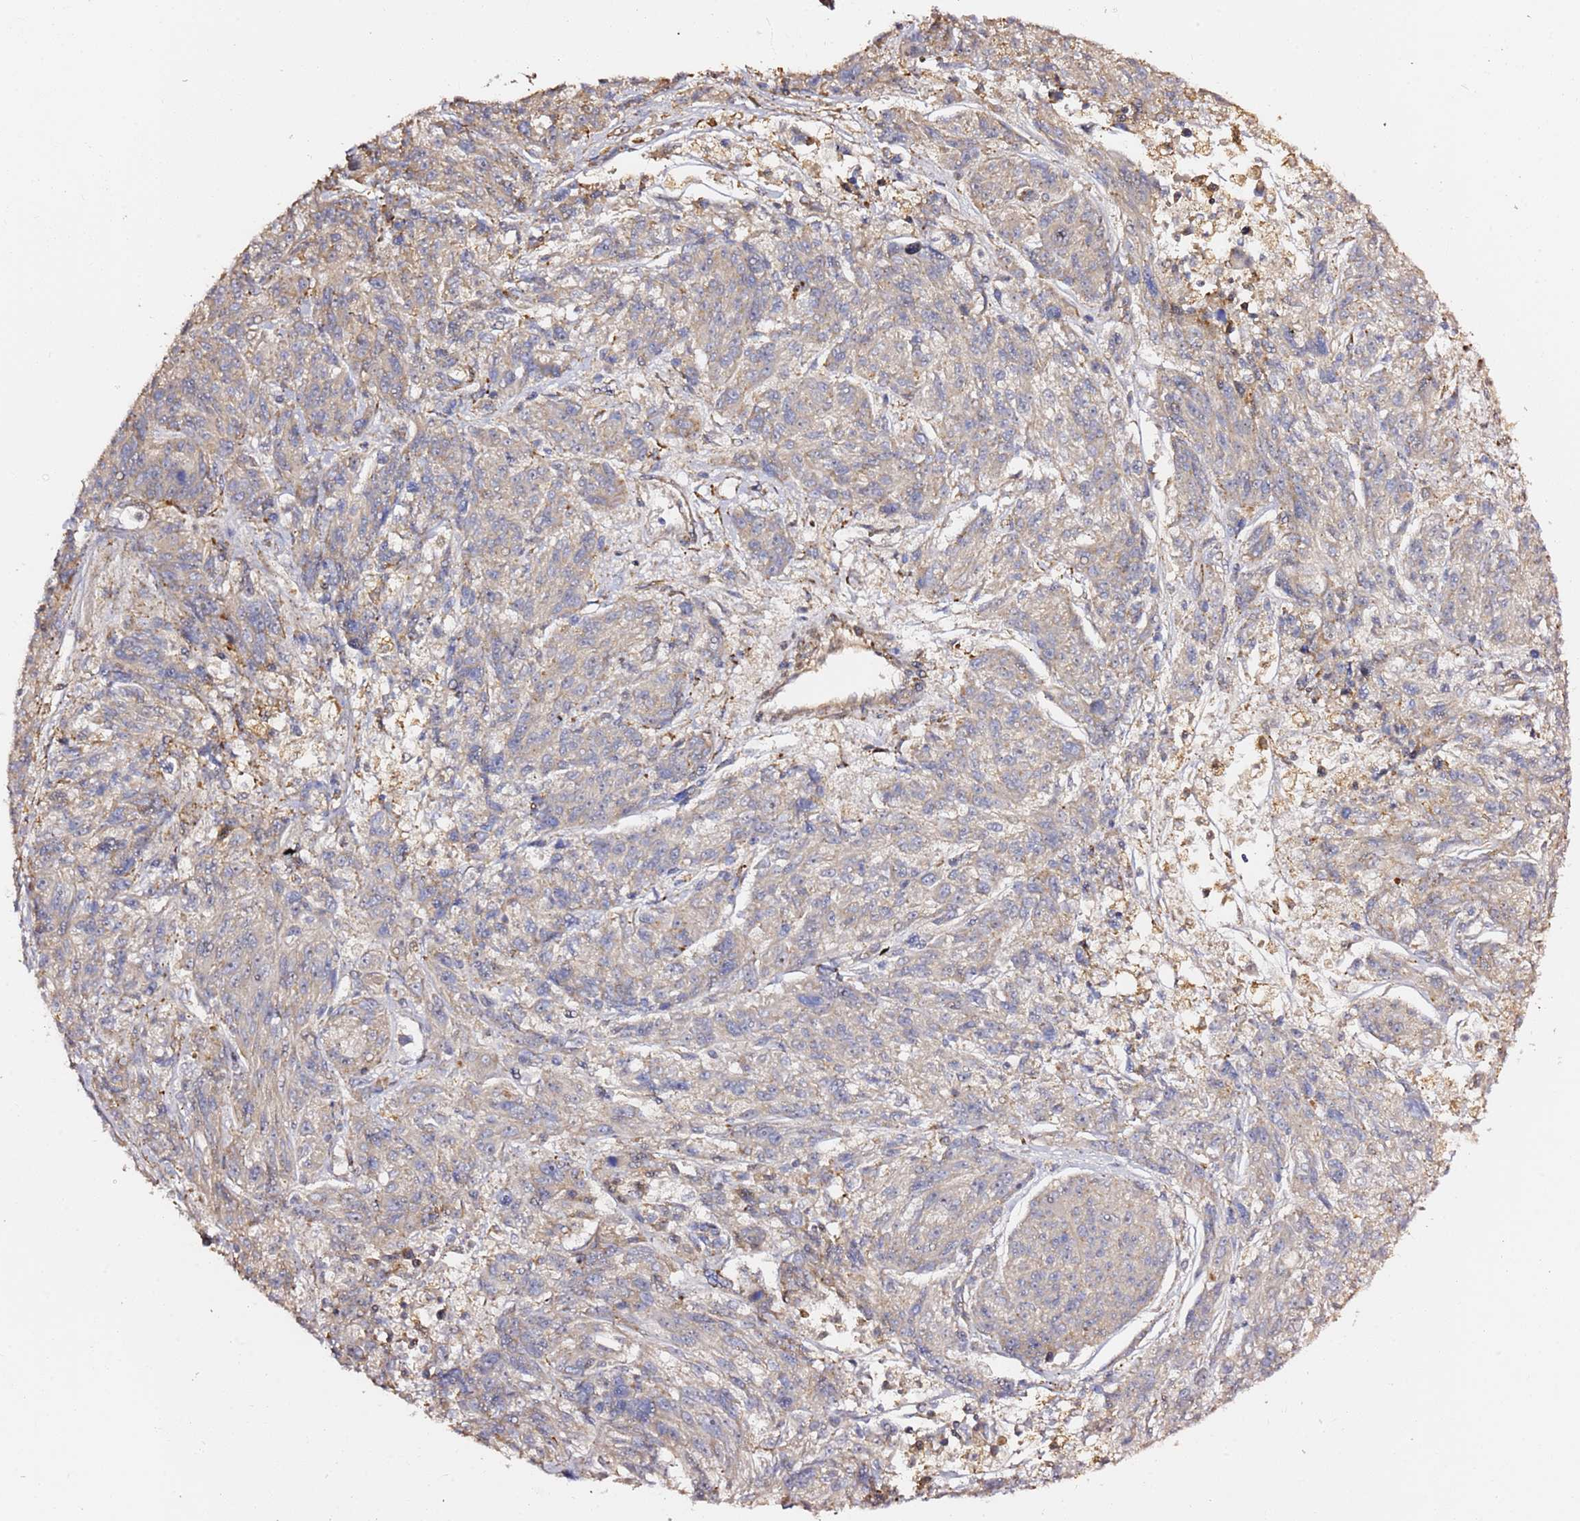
{"staining": {"intensity": "weak", "quantity": "<25%", "location": "cytoplasmic/membranous"}, "tissue": "melanoma", "cell_type": "Tumor cells", "image_type": "cancer", "snomed": [{"axis": "morphology", "description": "Malignant melanoma, NOS"}, {"axis": "topography", "description": "Skin"}], "caption": "A histopathology image of human melanoma is negative for staining in tumor cells.", "gene": "HSD17B7", "patient": {"sex": "male", "age": 53}}